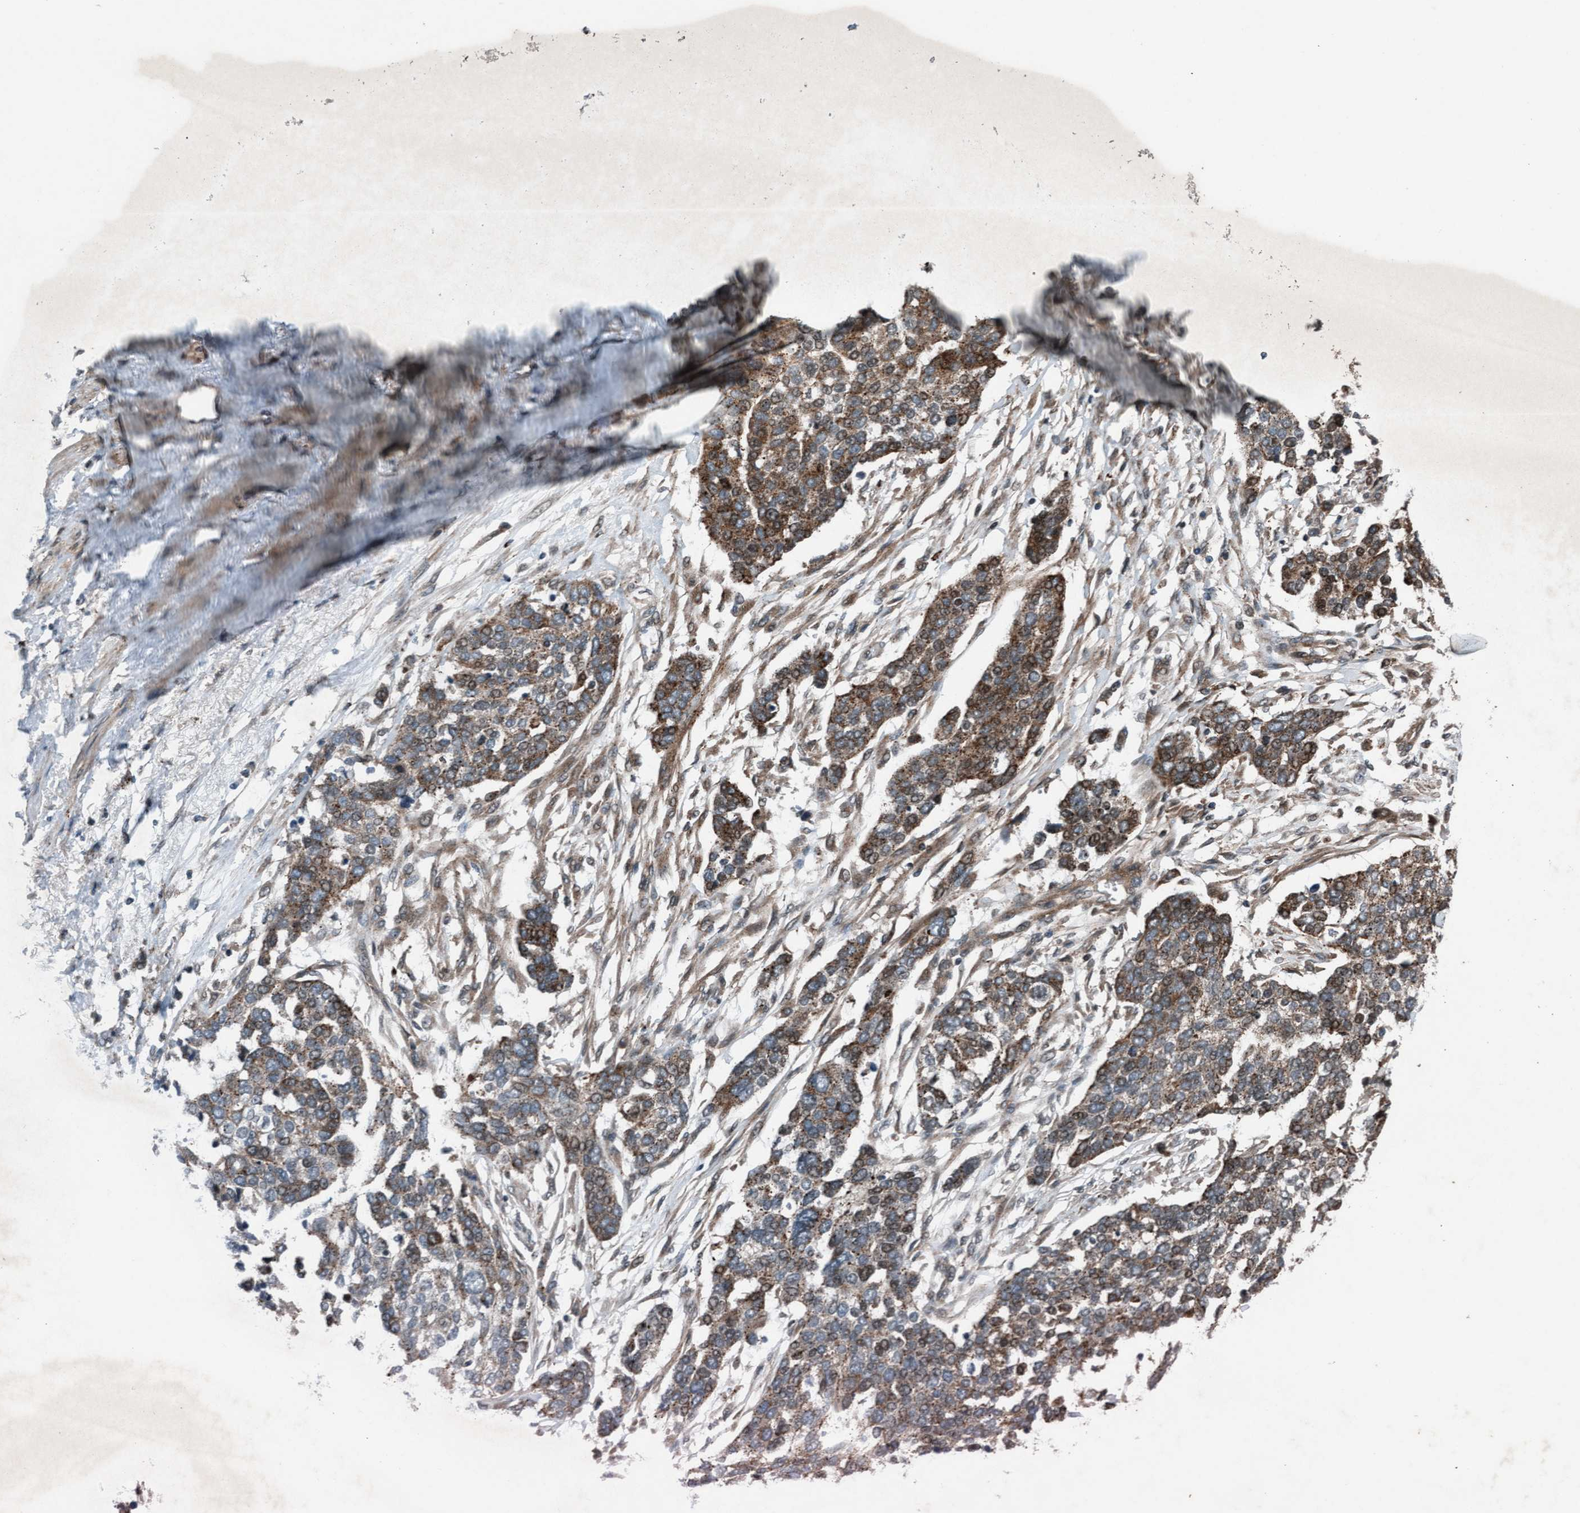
{"staining": {"intensity": "moderate", "quantity": "25%-75%", "location": "cytoplasmic/membranous"}, "tissue": "ovarian cancer", "cell_type": "Tumor cells", "image_type": "cancer", "snomed": [{"axis": "morphology", "description": "Cystadenocarcinoma, serous, NOS"}, {"axis": "topography", "description": "Ovary"}], "caption": "Brown immunohistochemical staining in ovarian serous cystadenocarcinoma shows moderate cytoplasmic/membranous staining in about 25%-75% of tumor cells.", "gene": "PLXNB2", "patient": {"sex": "female", "age": 44}}